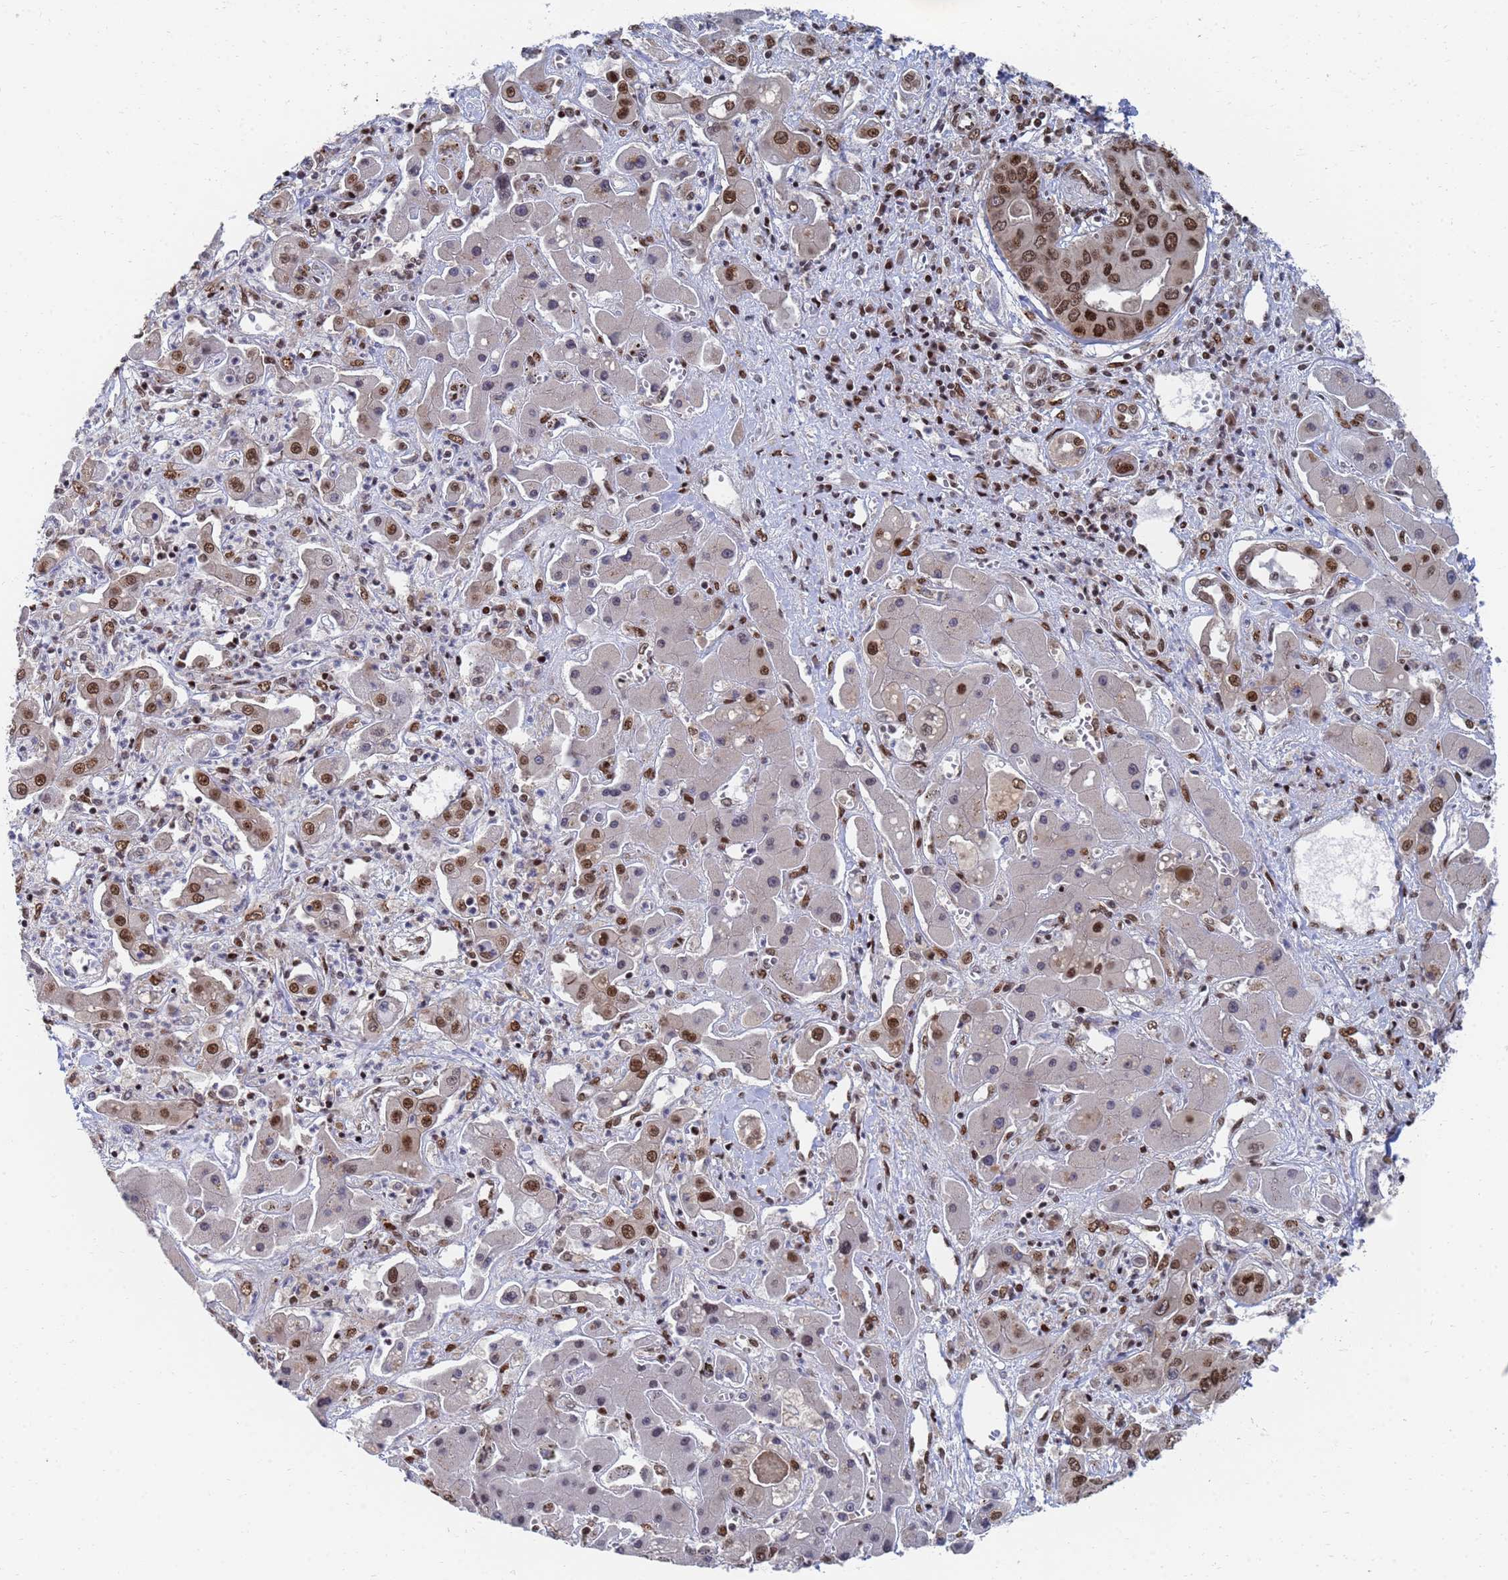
{"staining": {"intensity": "strong", "quantity": ">75%", "location": "nuclear"}, "tissue": "liver cancer", "cell_type": "Tumor cells", "image_type": "cancer", "snomed": [{"axis": "morphology", "description": "Cholangiocarcinoma"}, {"axis": "topography", "description": "Liver"}], "caption": "IHC photomicrograph of human cholangiocarcinoma (liver) stained for a protein (brown), which reveals high levels of strong nuclear positivity in approximately >75% of tumor cells.", "gene": "AP5Z1", "patient": {"sex": "male", "age": 67}}